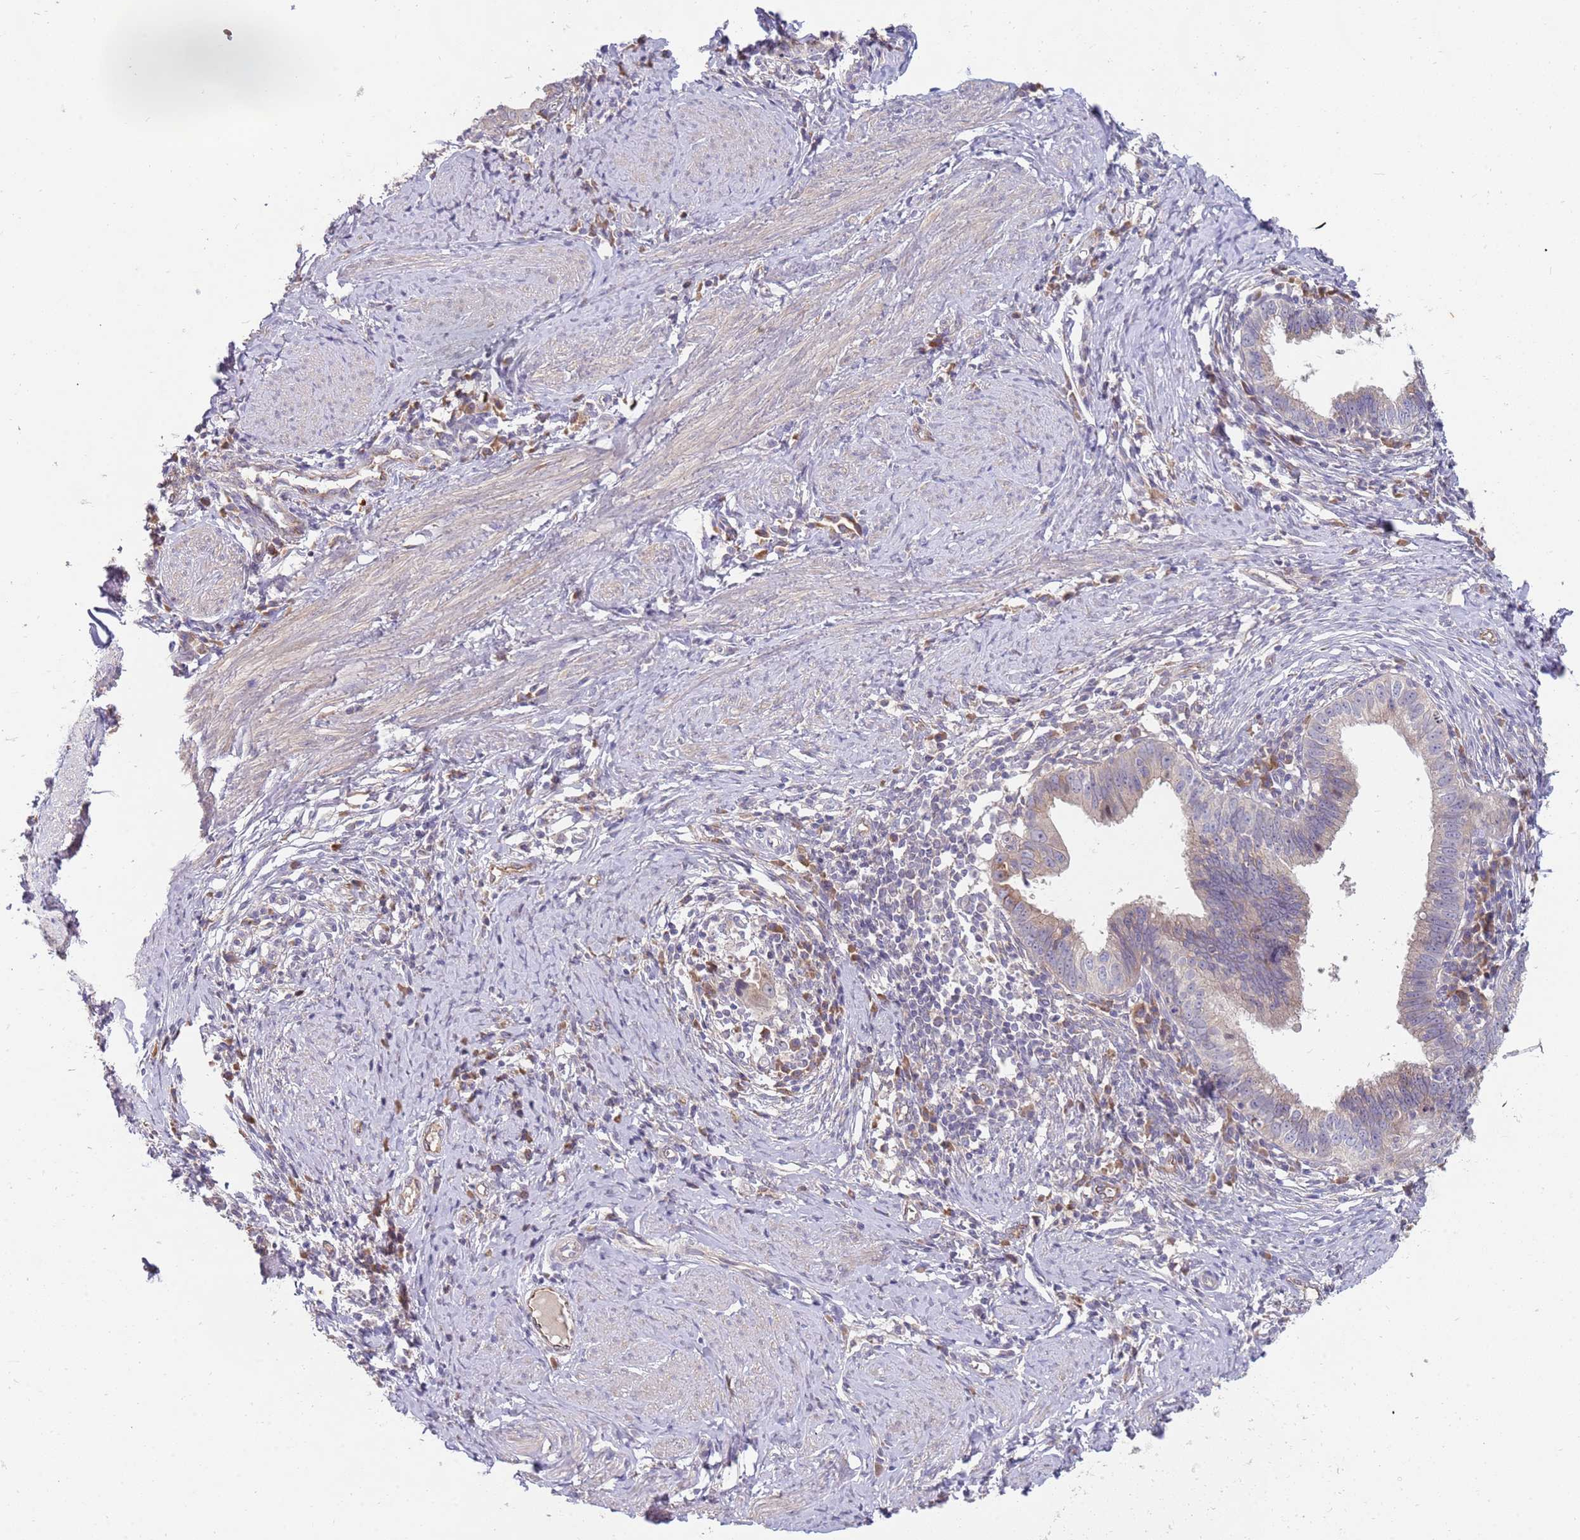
{"staining": {"intensity": "weak", "quantity": "25%-75%", "location": "cytoplasmic/membranous"}, "tissue": "cervical cancer", "cell_type": "Tumor cells", "image_type": "cancer", "snomed": [{"axis": "morphology", "description": "Adenocarcinoma, NOS"}, {"axis": "topography", "description": "Cervix"}], "caption": "Tumor cells display weak cytoplasmic/membranous staining in approximately 25%-75% of cells in cervical cancer.", "gene": "NMUR2", "patient": {"sex": "female", "age": 36}}